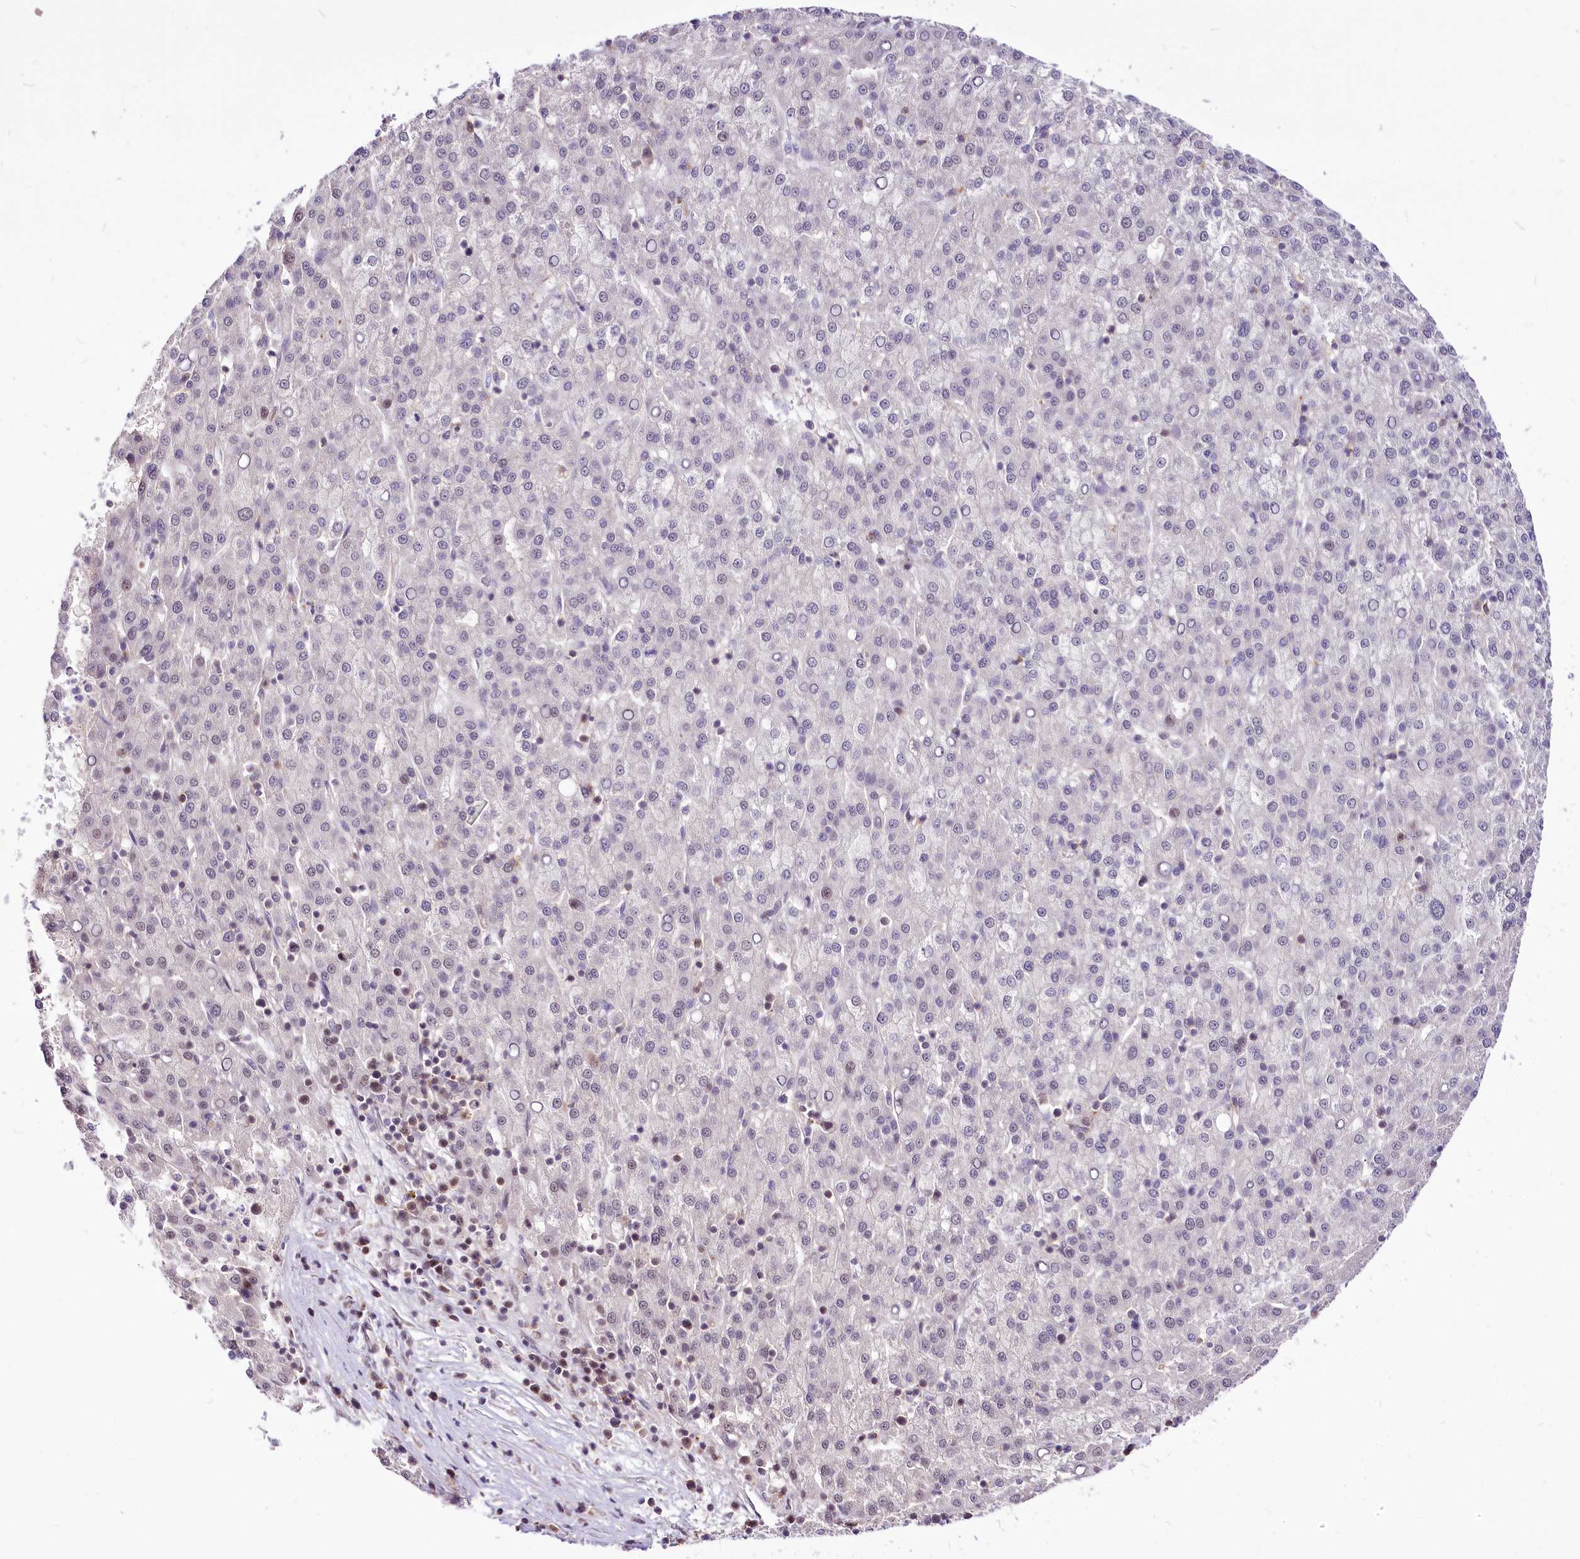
{"staining": {"intensity": "negative", "quantity": "none", "location": "none"}, "tissue": "liver cancer", "cell_type": "Tumor cells", "image_type": "cancer", "snomed": [{"axis": "morphology", "description": "Carcinoma, Hepatocellular, NOS"}, {"axis": "topography", "description": "Liver"}], "caption": "IHC of liver hepatocellular carcinoma shows no staining in tumor cells.", "gene": "POLA2", "patient": {"sex": "female", "age": 58}}